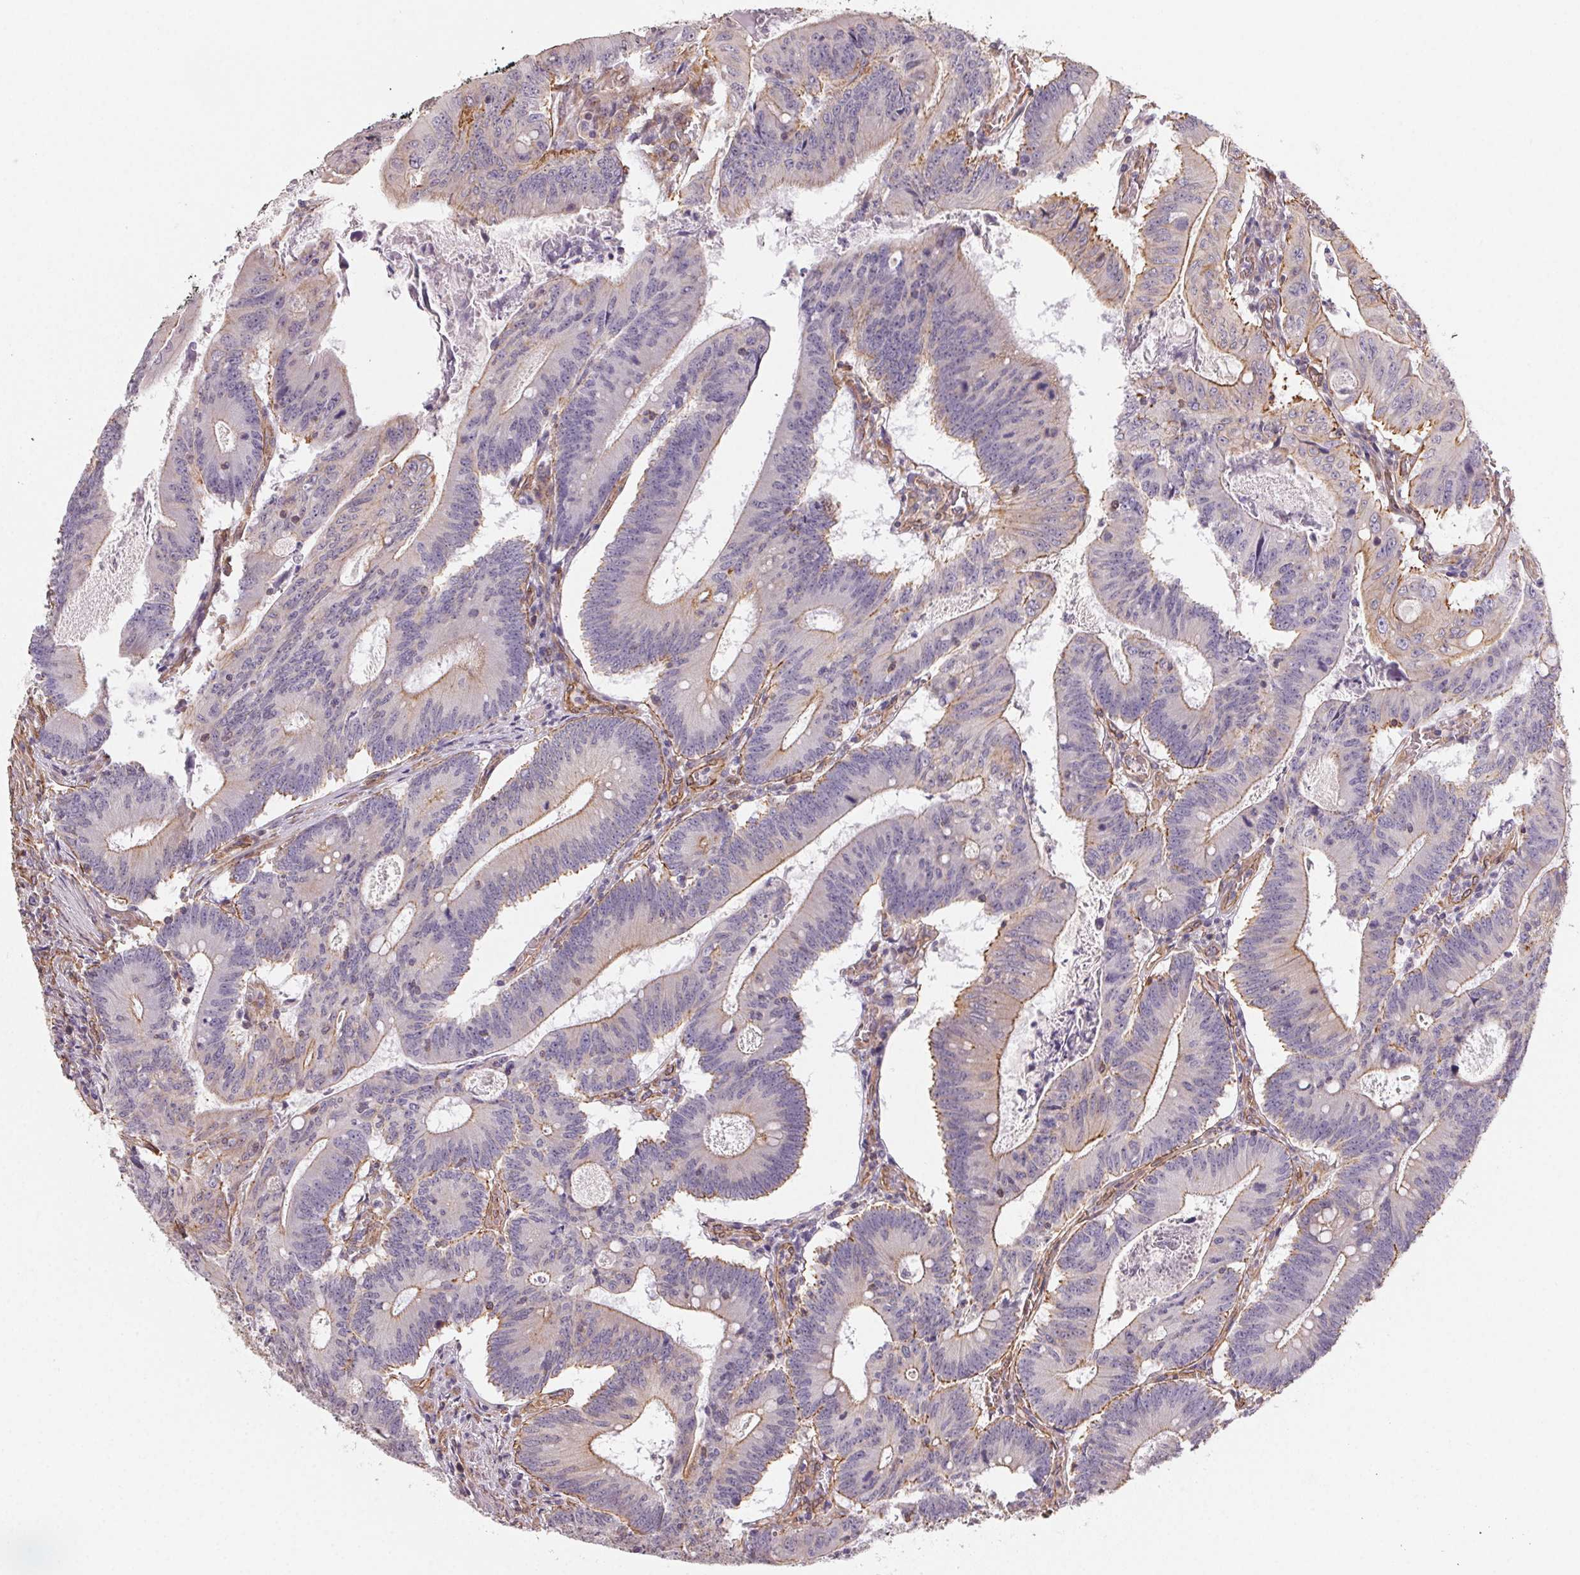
{"staining": {"intensity": "moderate", "quantity": "<25%", "location": "cytoplasmic/membranous"}, "tissue": "colorectal cancer", "cell_type": "Tumor cells", "image_type": "cancer", "snomed": [{"axis": "morphology", "description": "Adenocarcinoma, NOS"}, {"axis": "topography", "description": "Colon"}], "caption": "About <25% of tumor cells in adenocarcinoma (colorectal) demonstrate moderate cytoplasmic/membranous protein staining as visualized by brown immunohistochemical staining.", "gene": "PLA2G4F", "patient": {"sex": "female", "age": 70}}